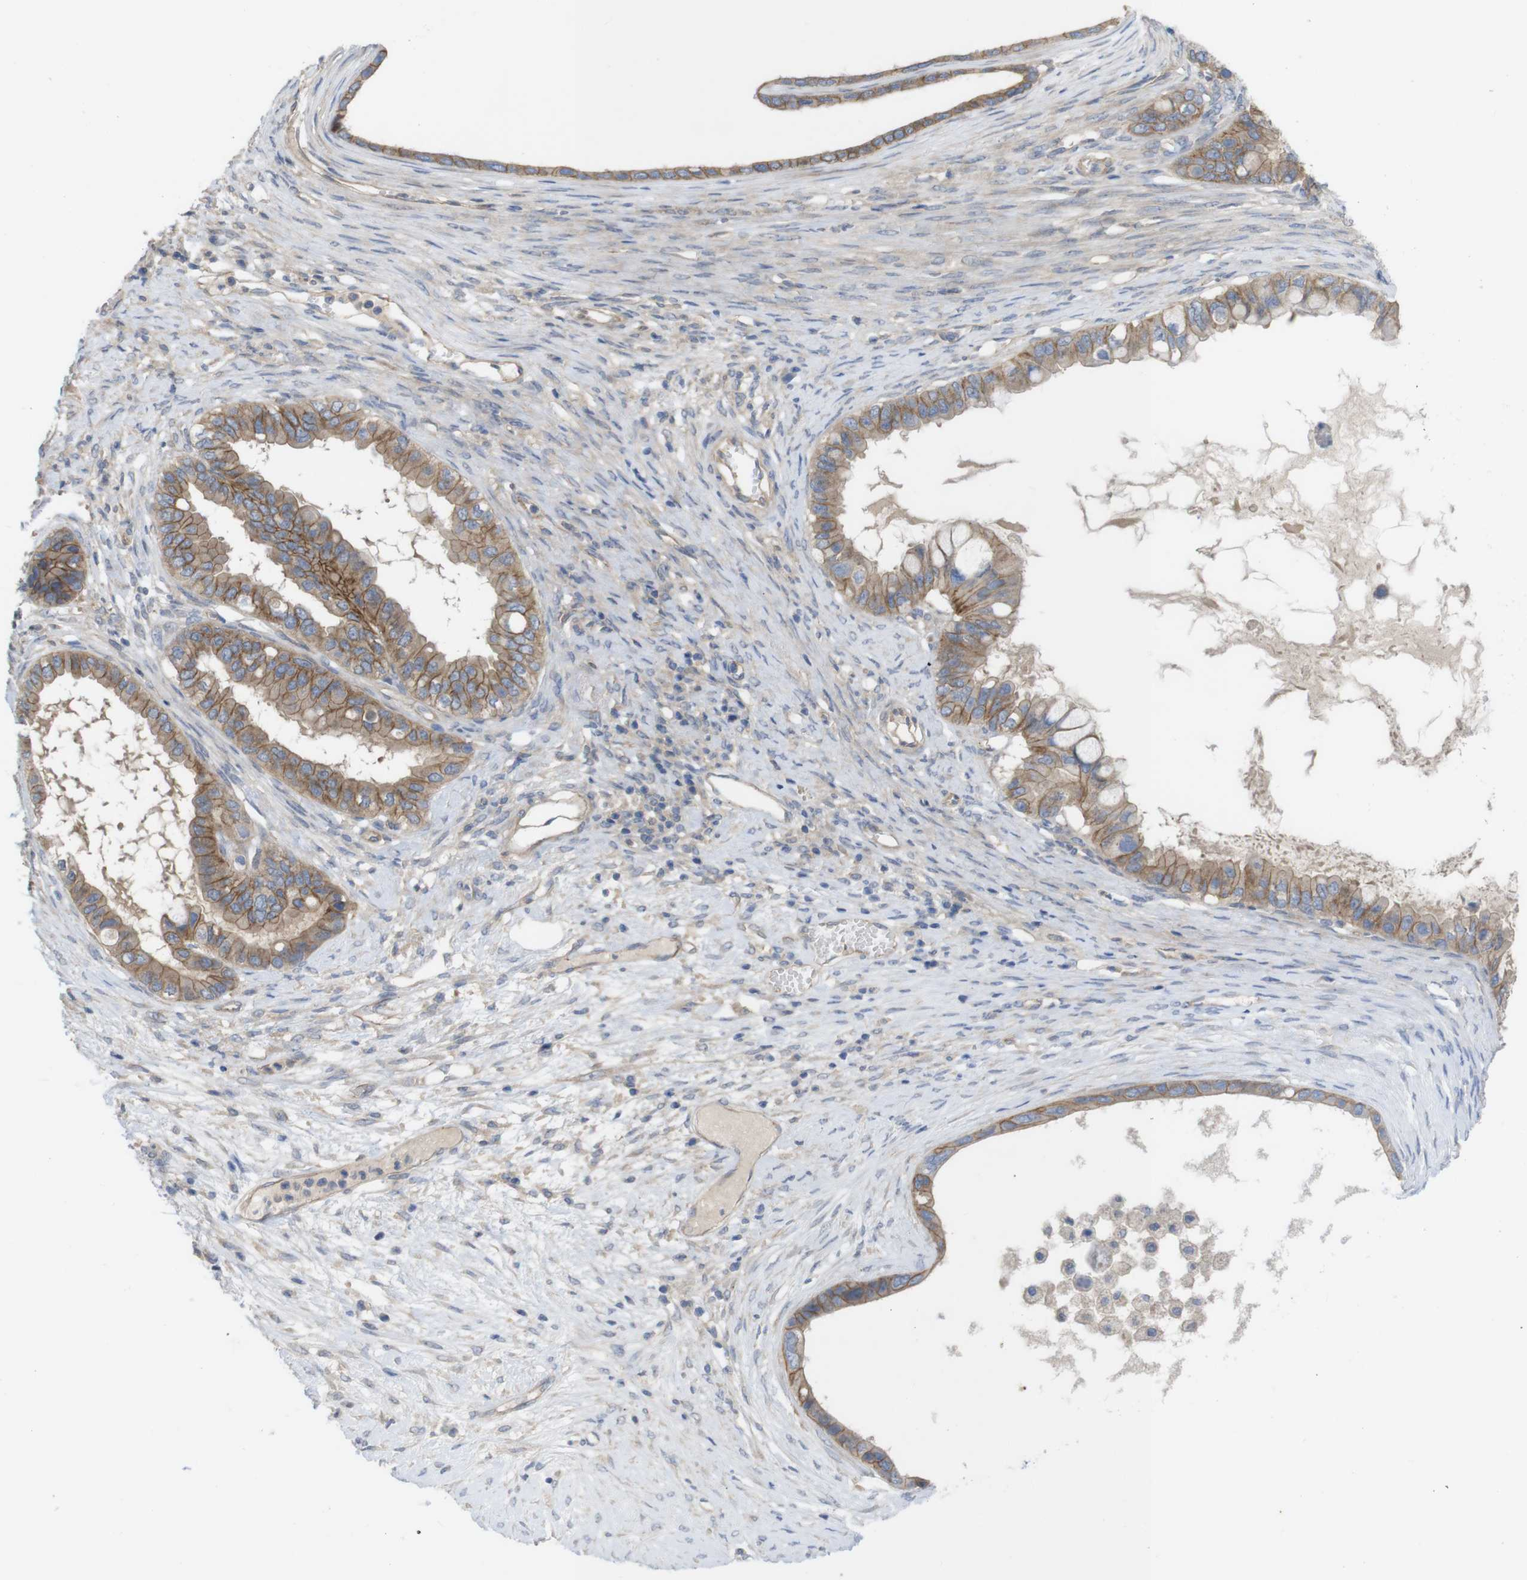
{"staining": {"intensity": "moderate", "quantity": ">75%", "location": "cytoplasmic/membranous"}, "tissue": "ovarian cancer", "cell_type": "Tumor cells", "image_type": "cancer", "snomed": [{"axis": "morphology", "description": "Cystadenocarcinoma, mucinous, NOS"}, {"axis": "topography", "description": "Ovary"}], "caption": "Protein staining by immunohistochemistry exhibits moderate cytoplasmic/membranous staining in about >75% of tumor cells in ovarian mucinous cystadenocarcinoma. The staining is performed using DAB (3,3'-diaminobenzidine) brown chromogen to label protein expression. The nuclei are counter-stained blue using hematoxylin.", "gene": "KIDINS220", "patient": {"sex": "female", "age": 80}}